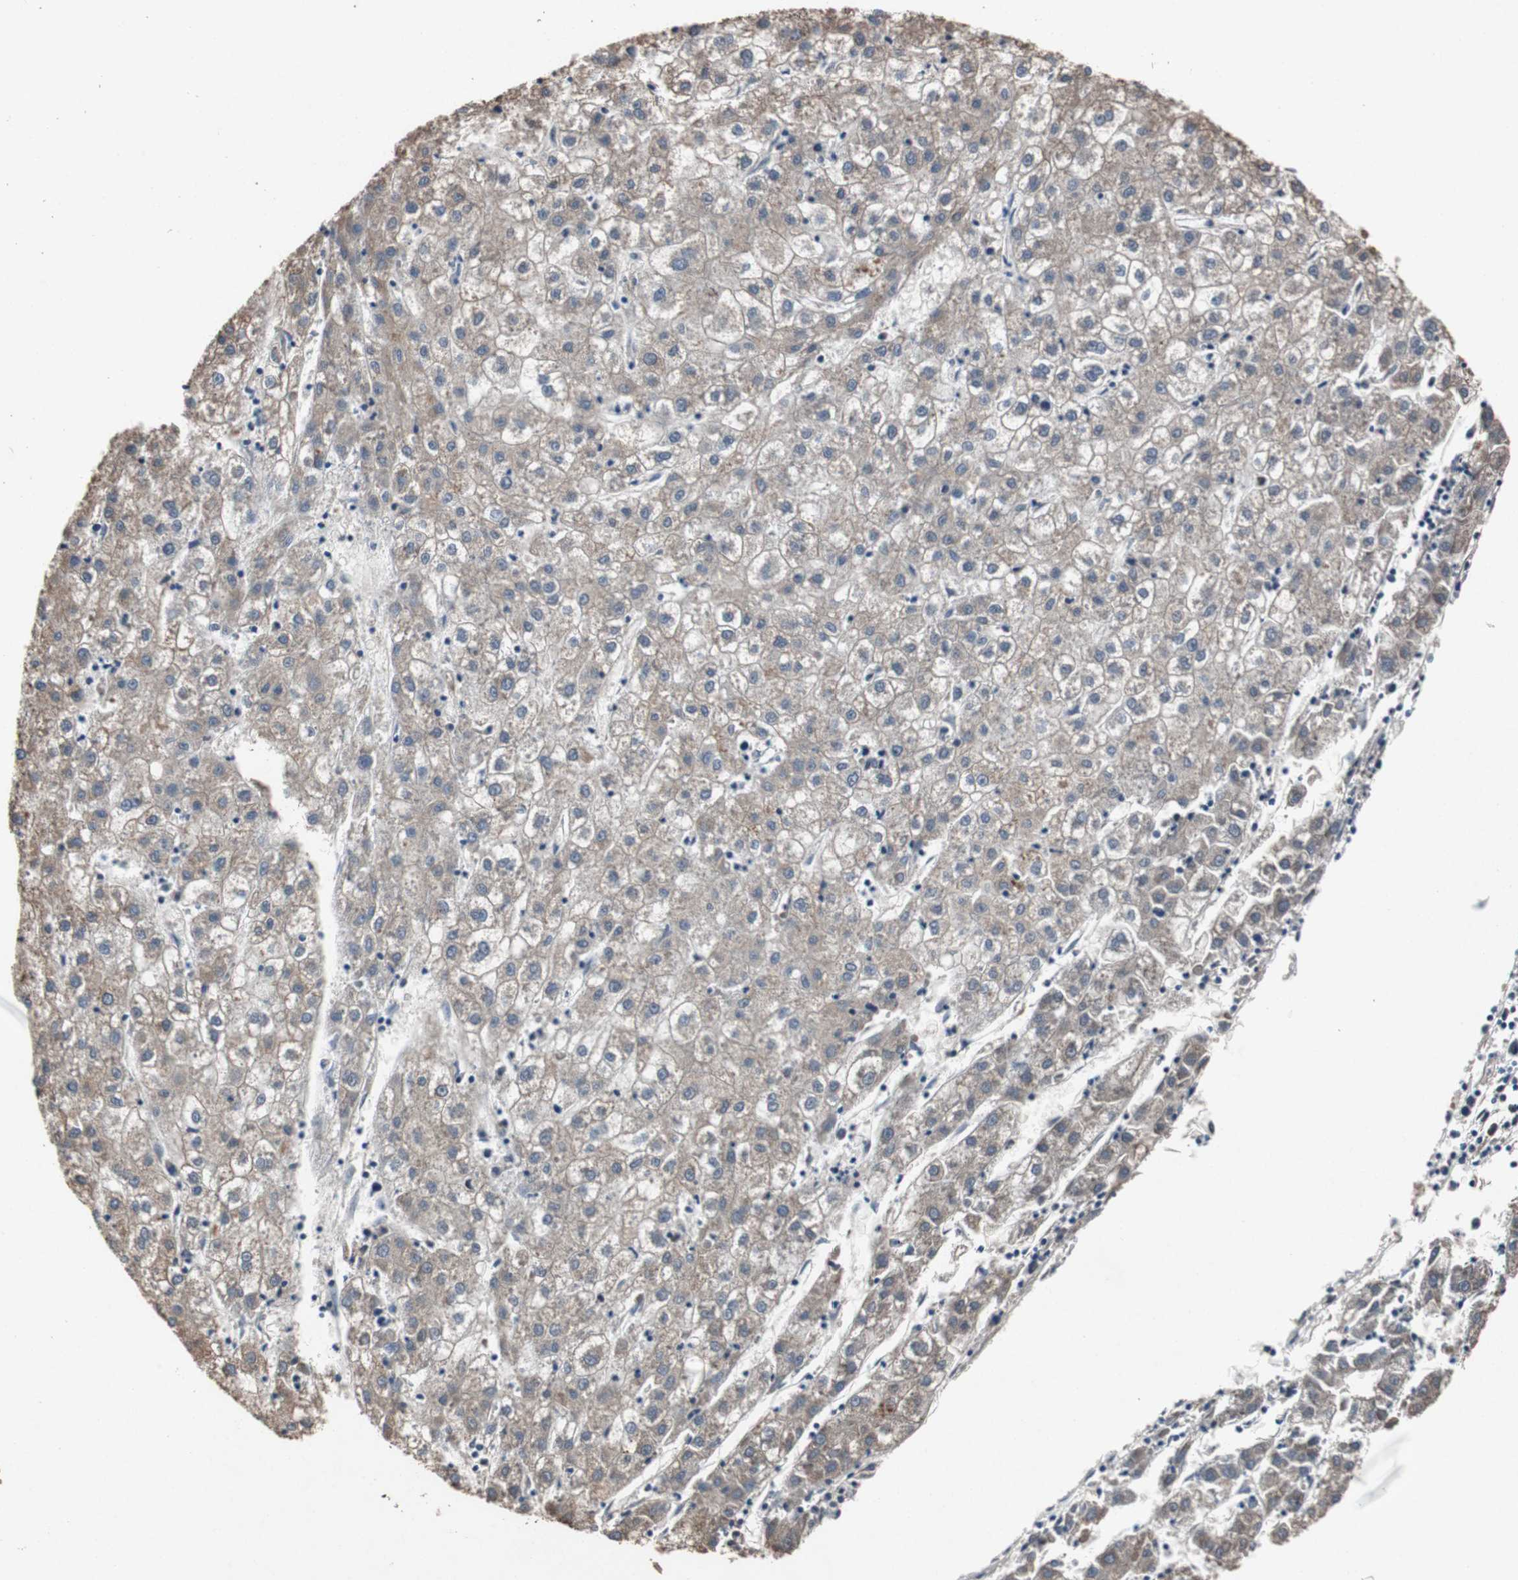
{"staining": {"intensity": "weak", "quantity": "<25%", "location": "cytoplasmic/membranous"}, "tissue": "liver cancer", "cell_type": "Tumor cells", "image_type": "cancer", "snomed": [{"axis": "morphology", "description": "Carcinoma, Hepatocellular, NOS"}, {"axis": "topography", "description": "Liver"}], "caption": "A high-resolution image shows immunohistochemistry staining of liver cancer, which exhibits no significant staining in tumor cells.", "gene": "TP63", "patient": {"sex": "male", "age": 72}}